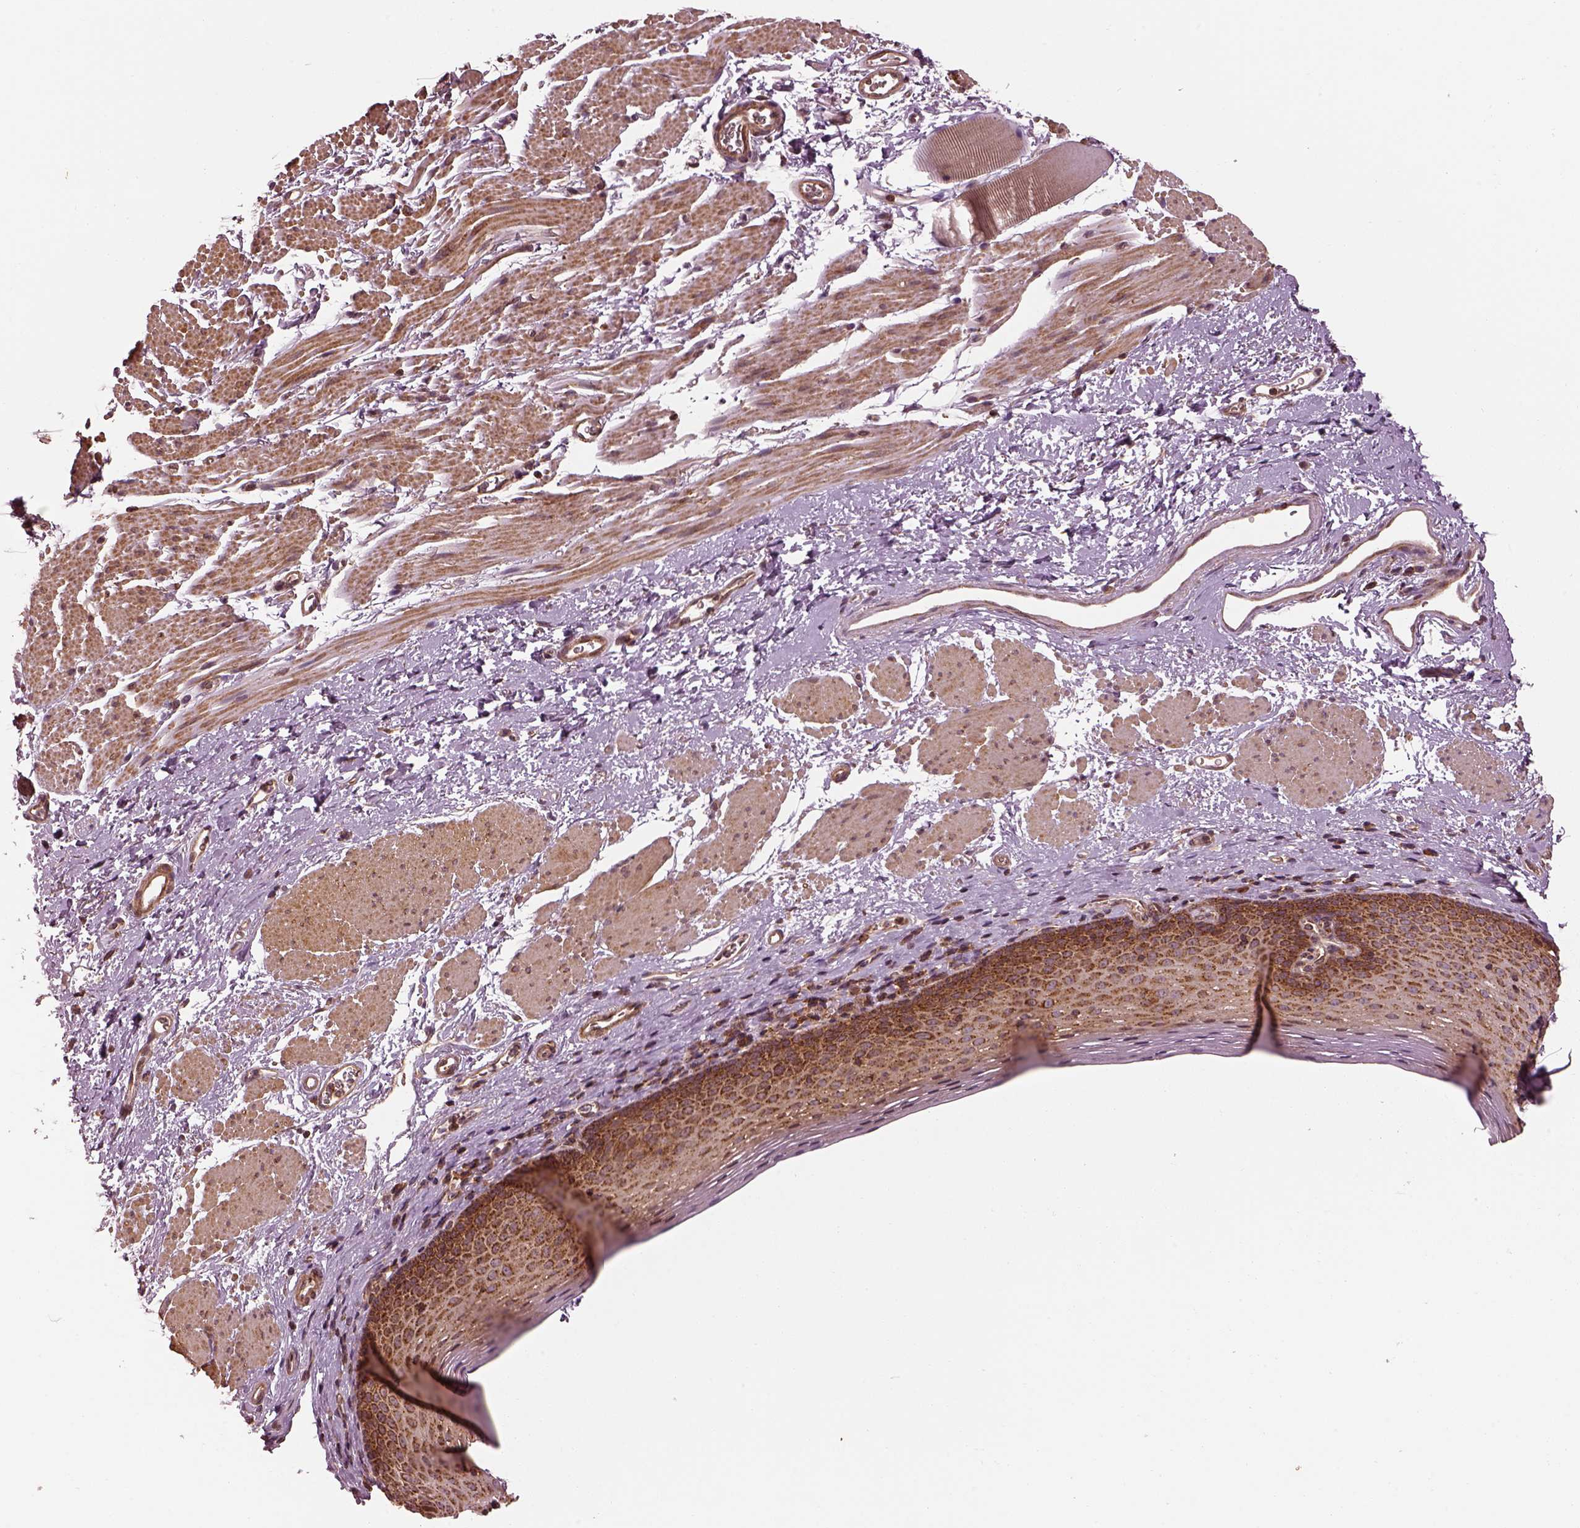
{"staining": {"intensity": "strong", "quantity": "25%-75%", "location": "cytoplasmic/membranous"}, "tissue": "esophagus", "cell_type": "Squamous epithelial cells", "image_type": "normal", "snomed": [{"axis": "morphology", "description": "Normal tissue, NOS"}, {"axis": "topography", "description": "Esophagus"}], "caption": "DAB (3,3'-diaminobenzidine) immunohistochemical staining of unremarkable esophagus shows strong cytoplasmic/membranous protein positivity in about 25%-75% of squamous epithelial cells. (DAB (3,3'-diaminobenzidine) IHC, brown staining for protein, blue staining for nuclei).", "gene": "LSM14A", "patient": {"sex": "female", "age": 68}}